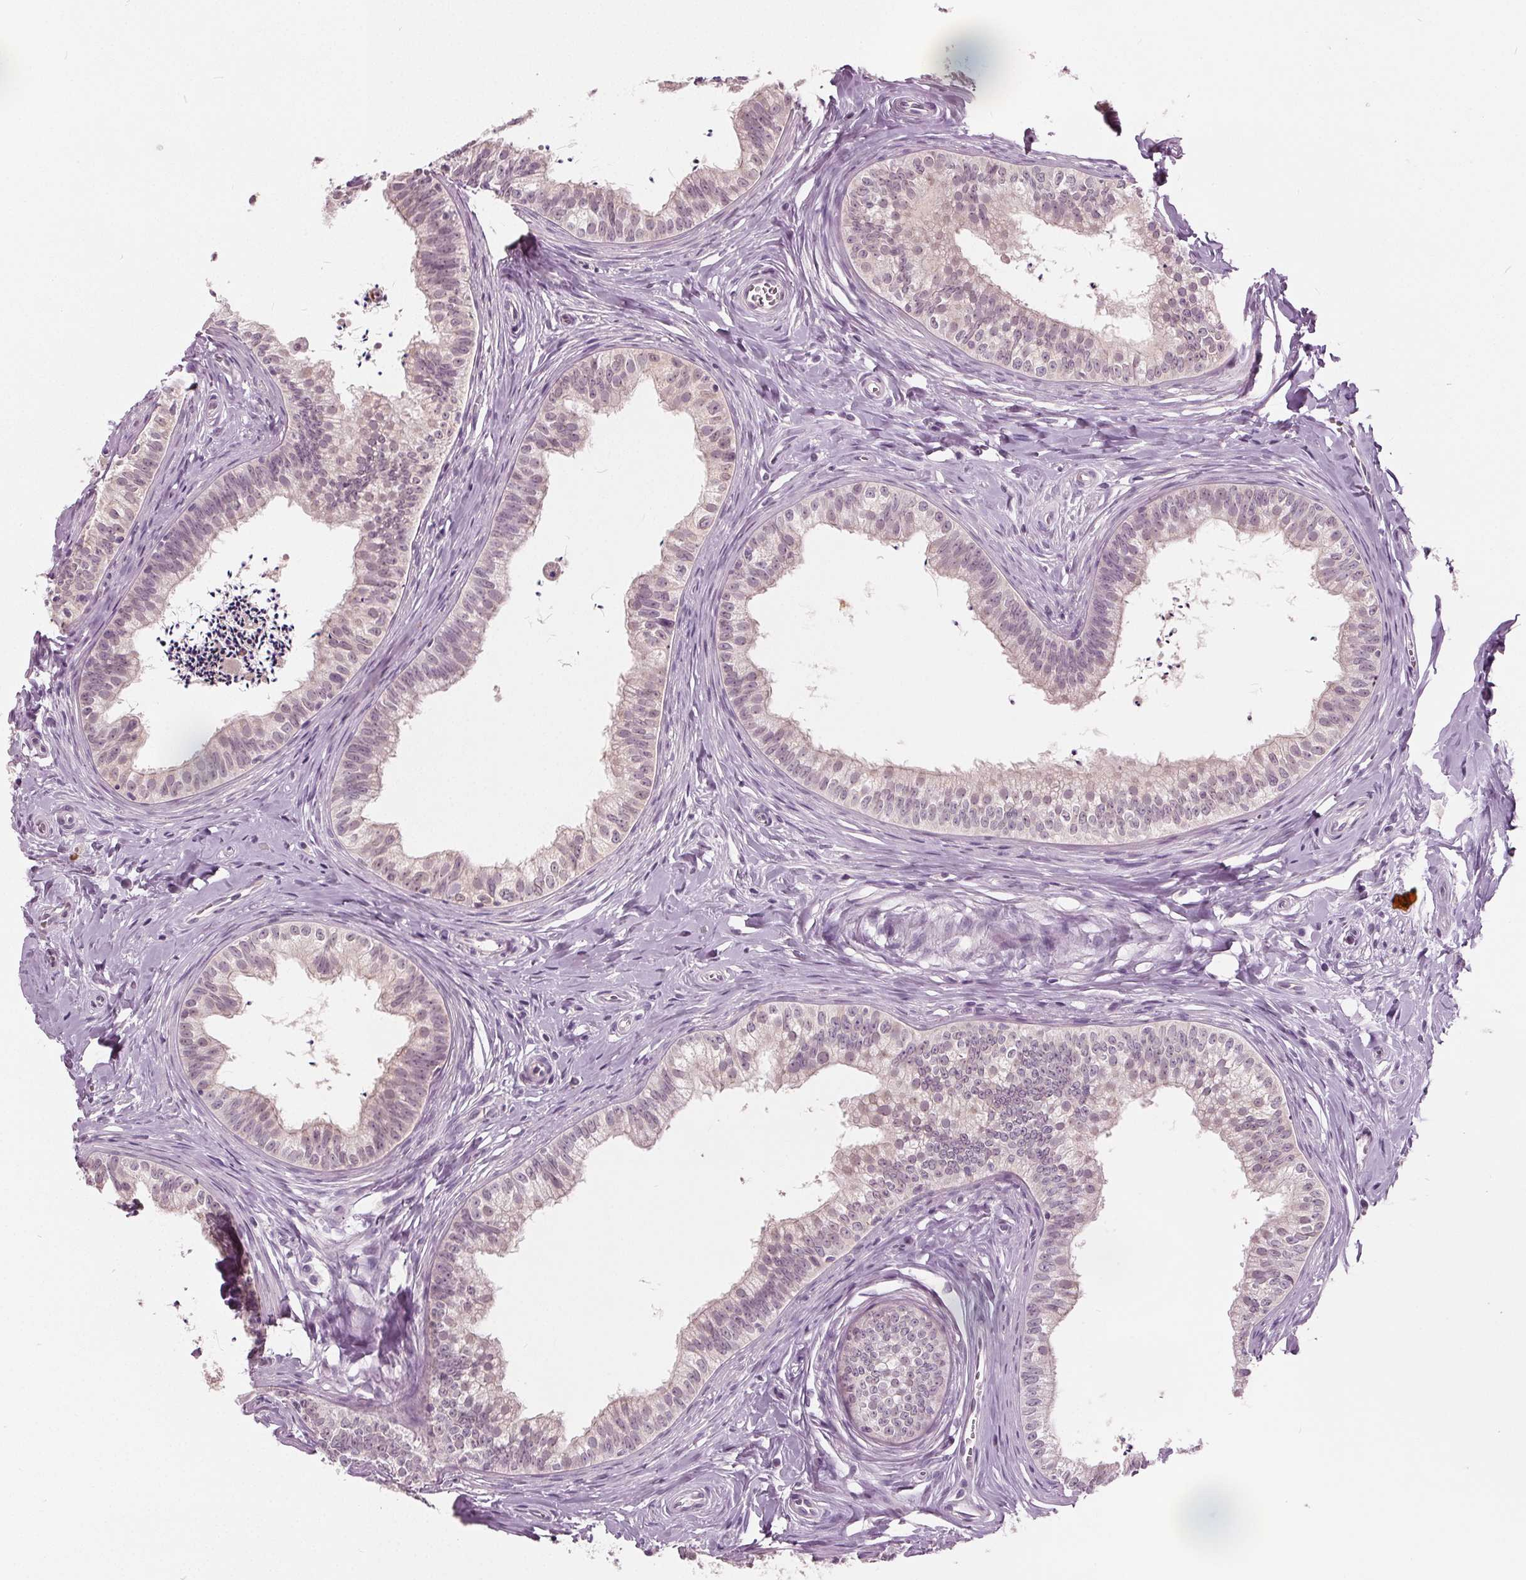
{"staining": {"intensity": "negative", "quantity": "none", "location": "none"}, "tissue": "epididymis", "cell_type": "Glandular cells", "image_type": "normal", "snomed": [{"axis": "morphology", "description": "Normal tissue, NOS"}, {"axis": "topography", "description": "Epididymis"}], "caption": "Glandular cells show no significant staining in normal epididymis. (DAB immunohistochemistry (IHC) visualized using brightfield microscopy, high magnification).", "gene": "TKFC", "patient": {"sex": "male", "age": 24}}